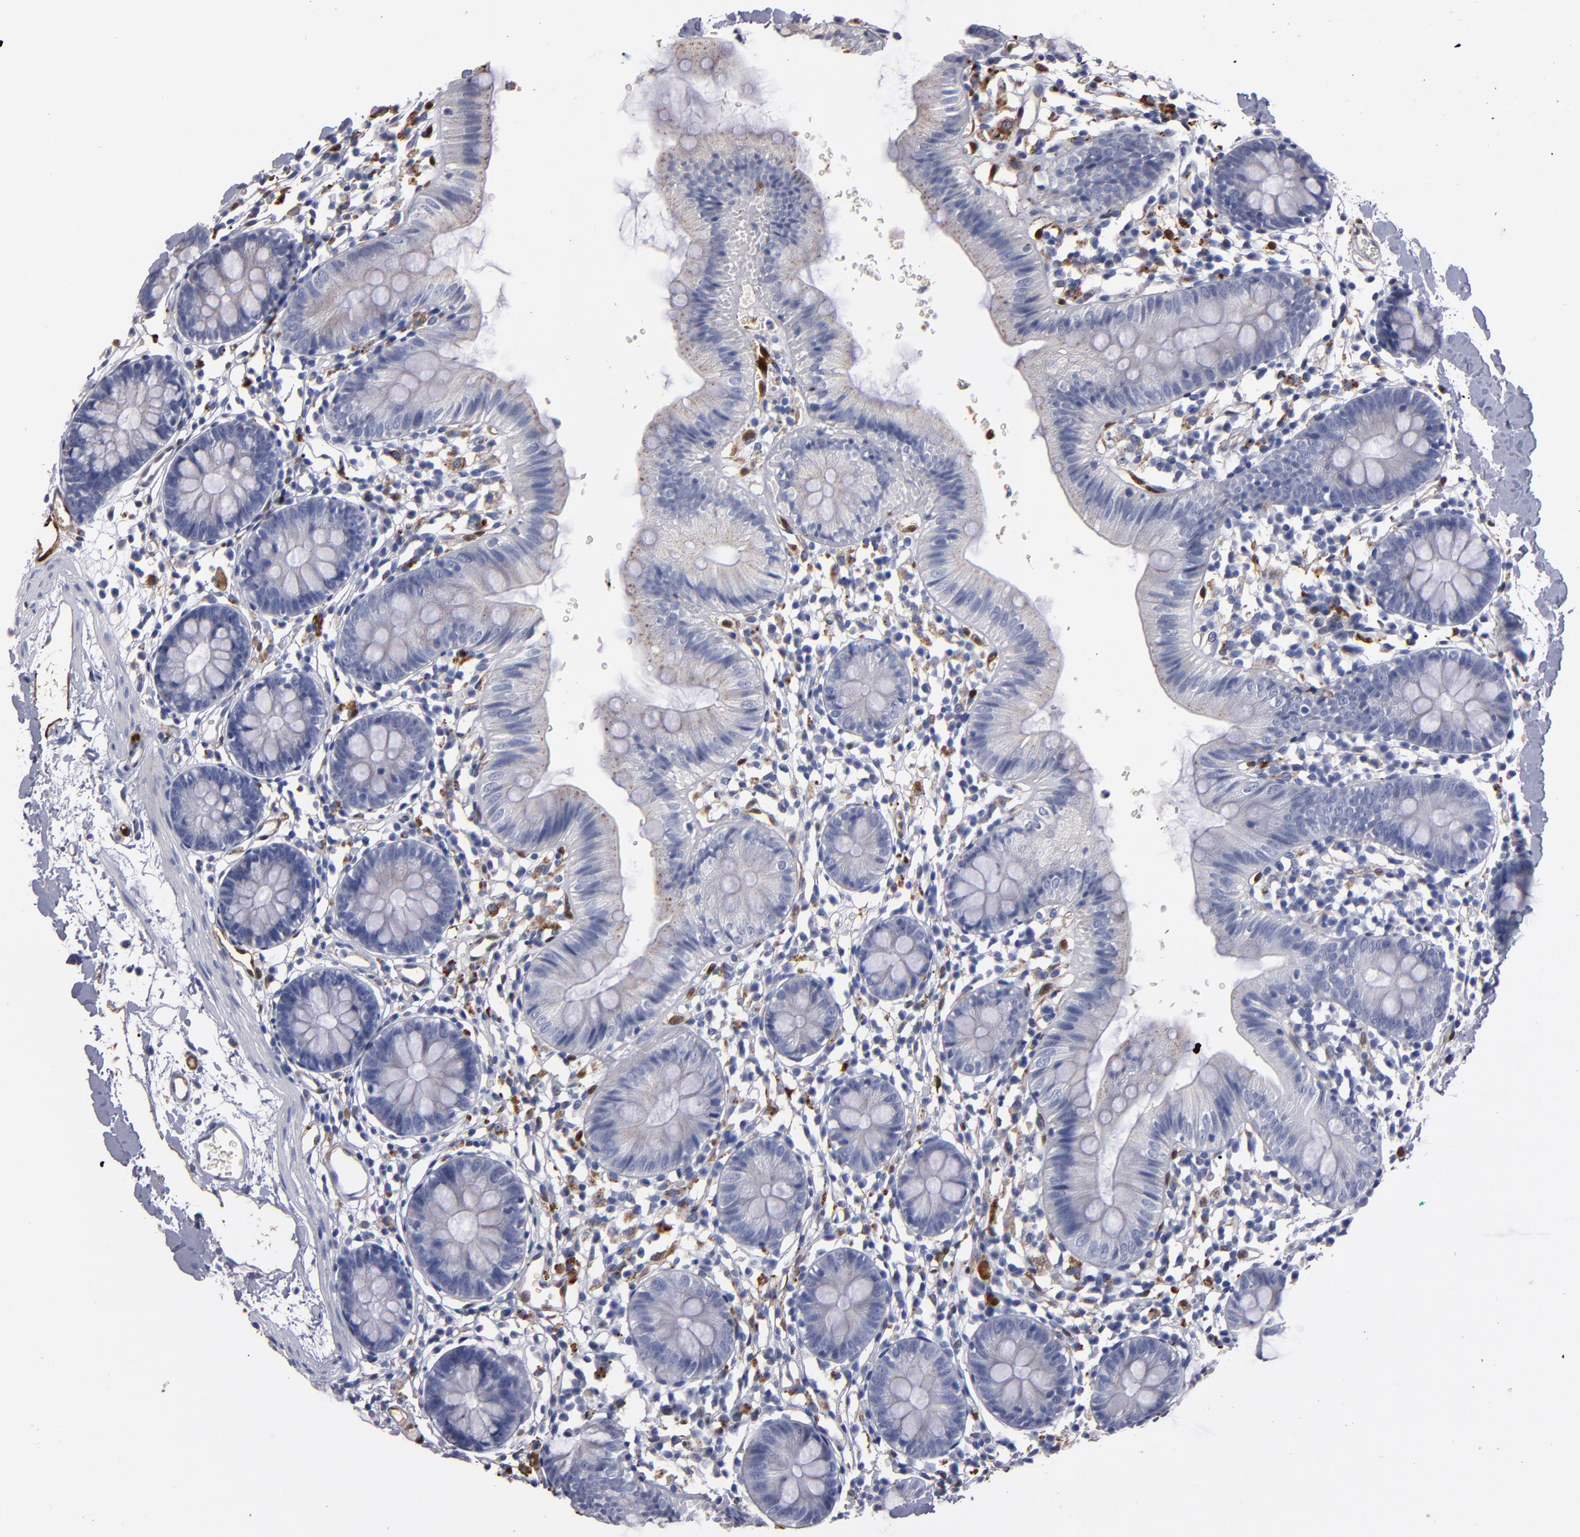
{"staining": {"intensity": "strong", "quantity": "25%-75%", "location": "cytoplasmic/membranous,nuclear"}, "tissue": "colon", "cell_type": "Endothelial cells", "image_type": "normal", "snomed": [{"axis": "morphology", "description": "Normal tissue, NOS"}, {"axis": "topography", "description": "Colon"}], "caption": "DAB (3,3'-diaminobenzidine) immunohistochemical staining of unremarkable human colon shows strong cytoplasmic/membranous,nuclear protein positivity in about 25%-75% of endothelial cells.", "gene": "FABP4", "patient": {"sex": "male", "age": 14}}